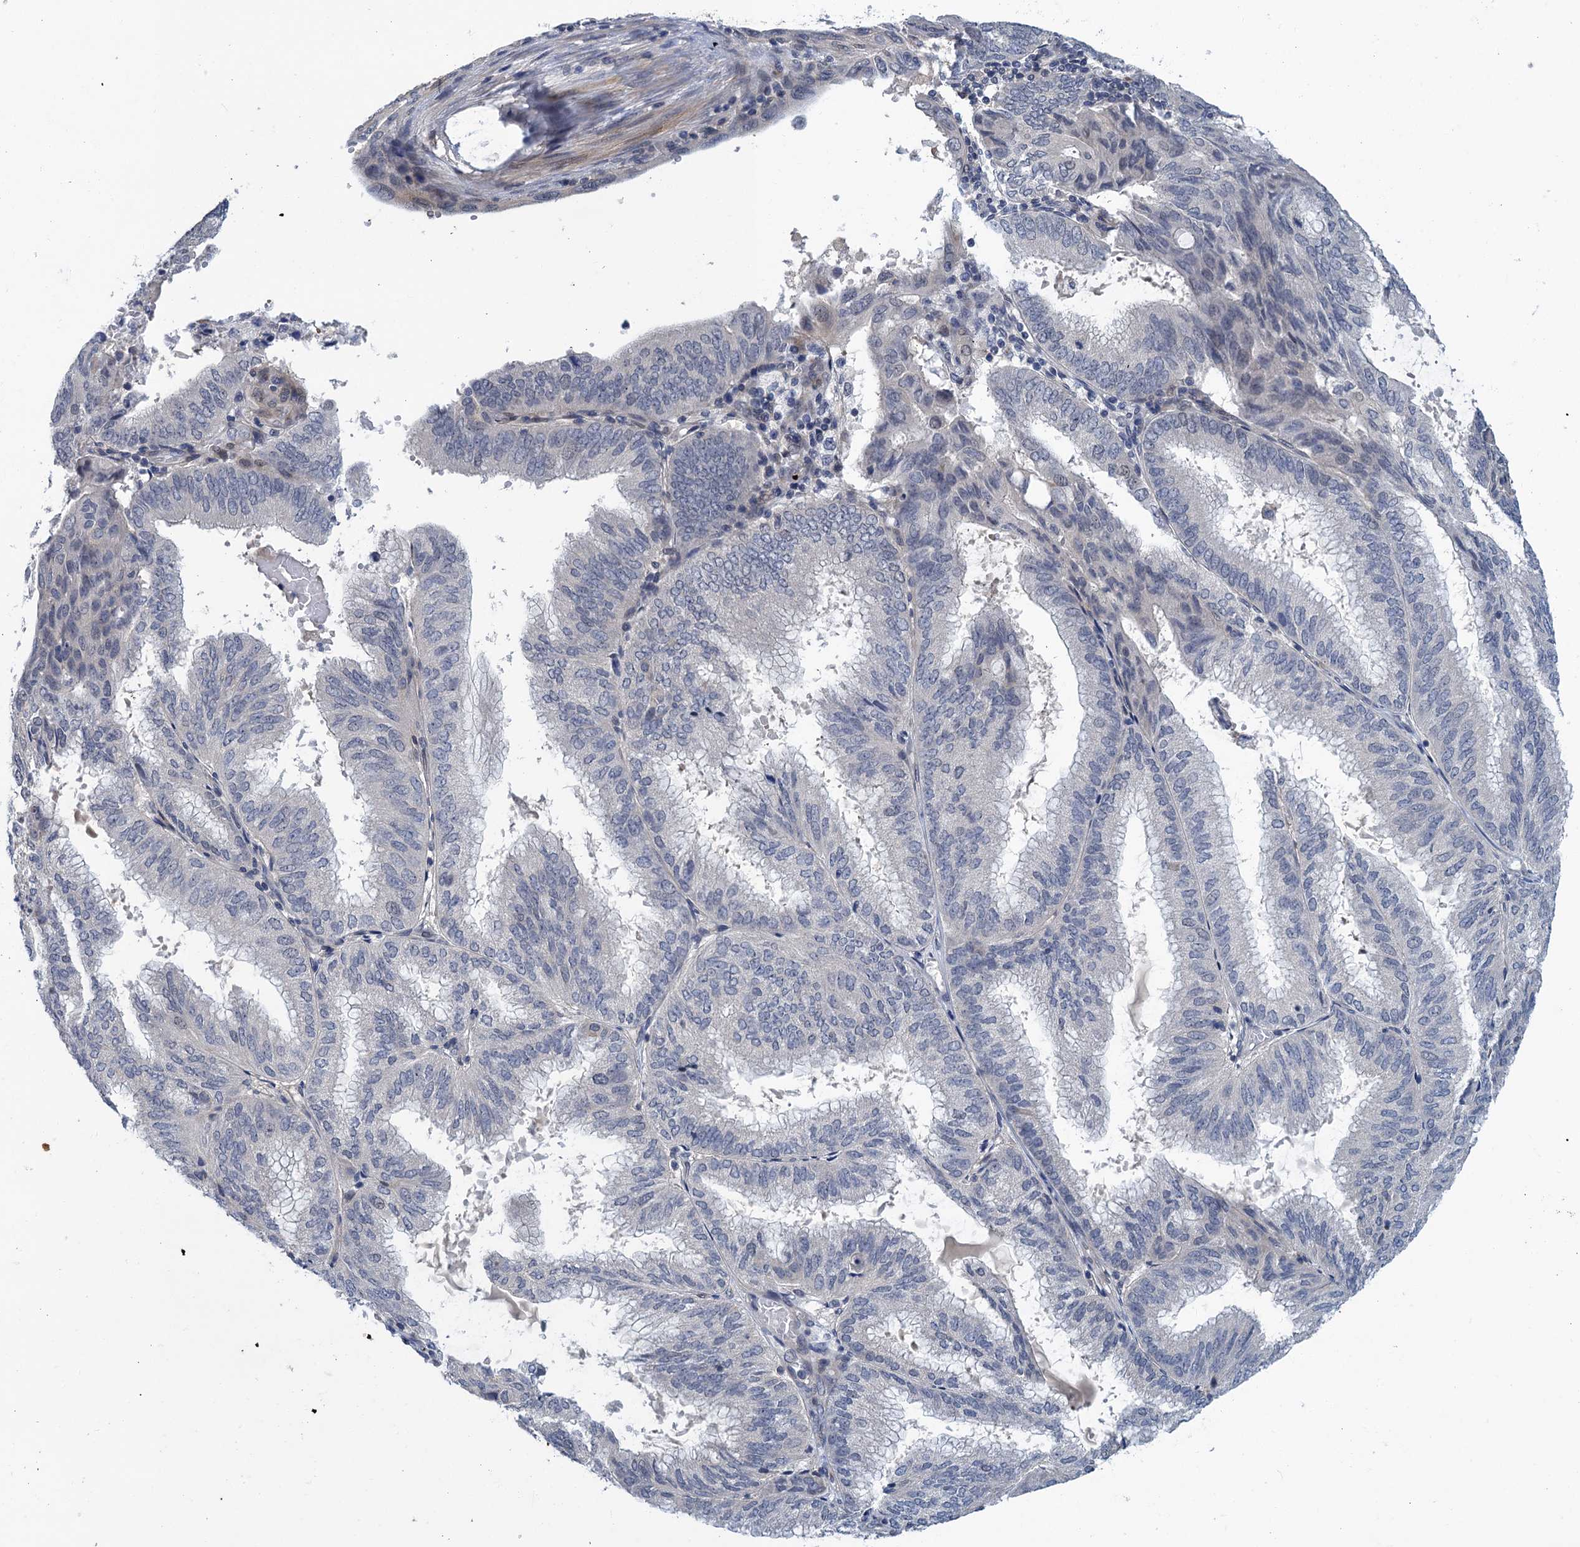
{"staining": {"intensity": "negative", "quantity": "none", "location": "none"}, "tissue": "endometrial cancer", "cell_type": "Tumor cells", "image_type": "cancer", "snomed": [{"axis": "morphology", "description": "Adenocarcinoma, NOS"}, {"axis": "topography", "description": "Endometrium"}], "caption": "Protein analysis of endometrial cancer (adenocarcinoma) shows no significant expression in tumor cells. (Brightfield microscopy of DAB (3,3'-diaminobenzidine) IHC at high magnification).", "gene": "MRFAP1", "patient": {"sex": "female", "age": 49}}